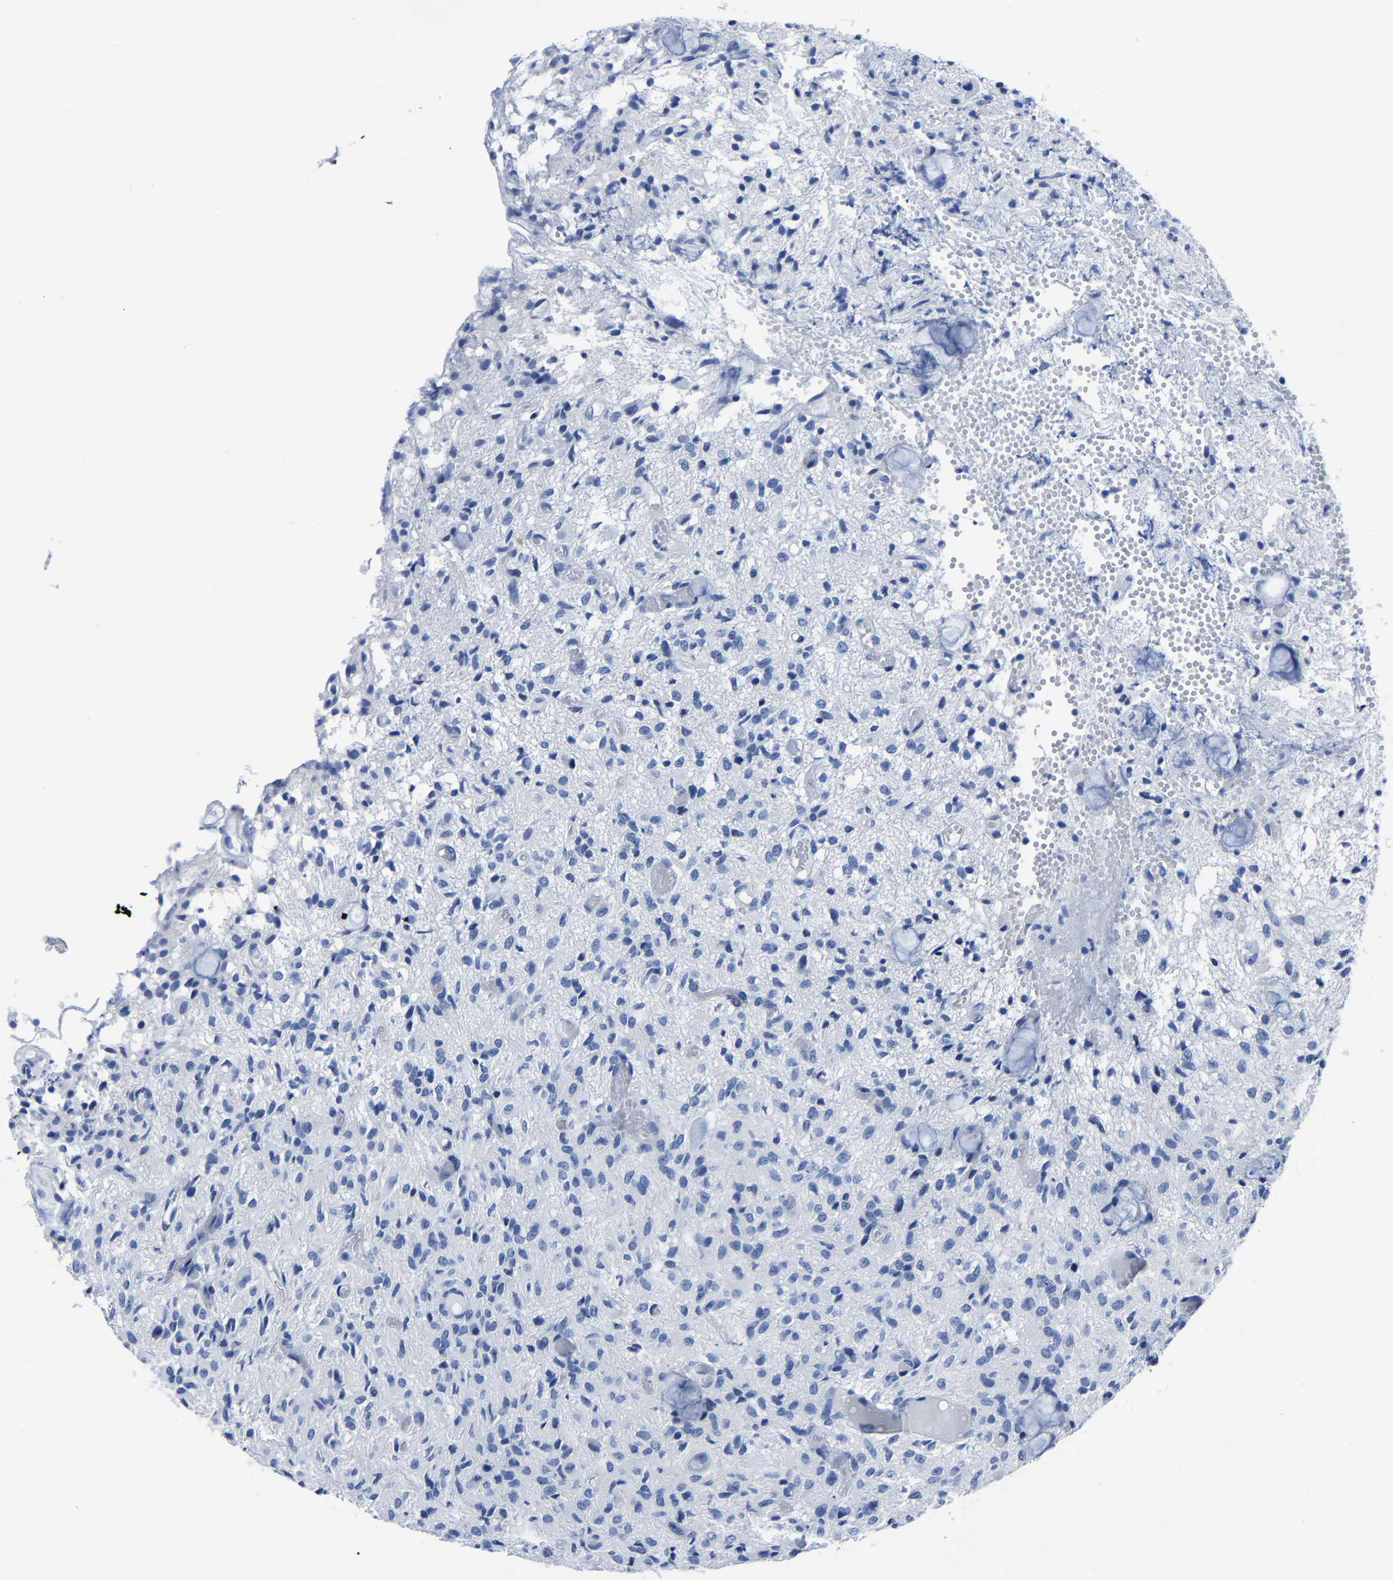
{"staining": {"intensity": "negative", "quantity": "none", "location": "none"}, "tissue": "glioma", "cell_type": "Tumor cells", "image_type": "cancer", "snomed": [{"axis": "morphology", "description": "Glioma, malignant, High grade"}, {"axis": "topography", "description": "Brain"}], "caption": "A high-resolution photomicrograph shows IHC staining of glioma, which demonstrates no significant staining in tumor cells.", "gene": "IMPG2", "patient": {"sex": "female", "age": 59}}